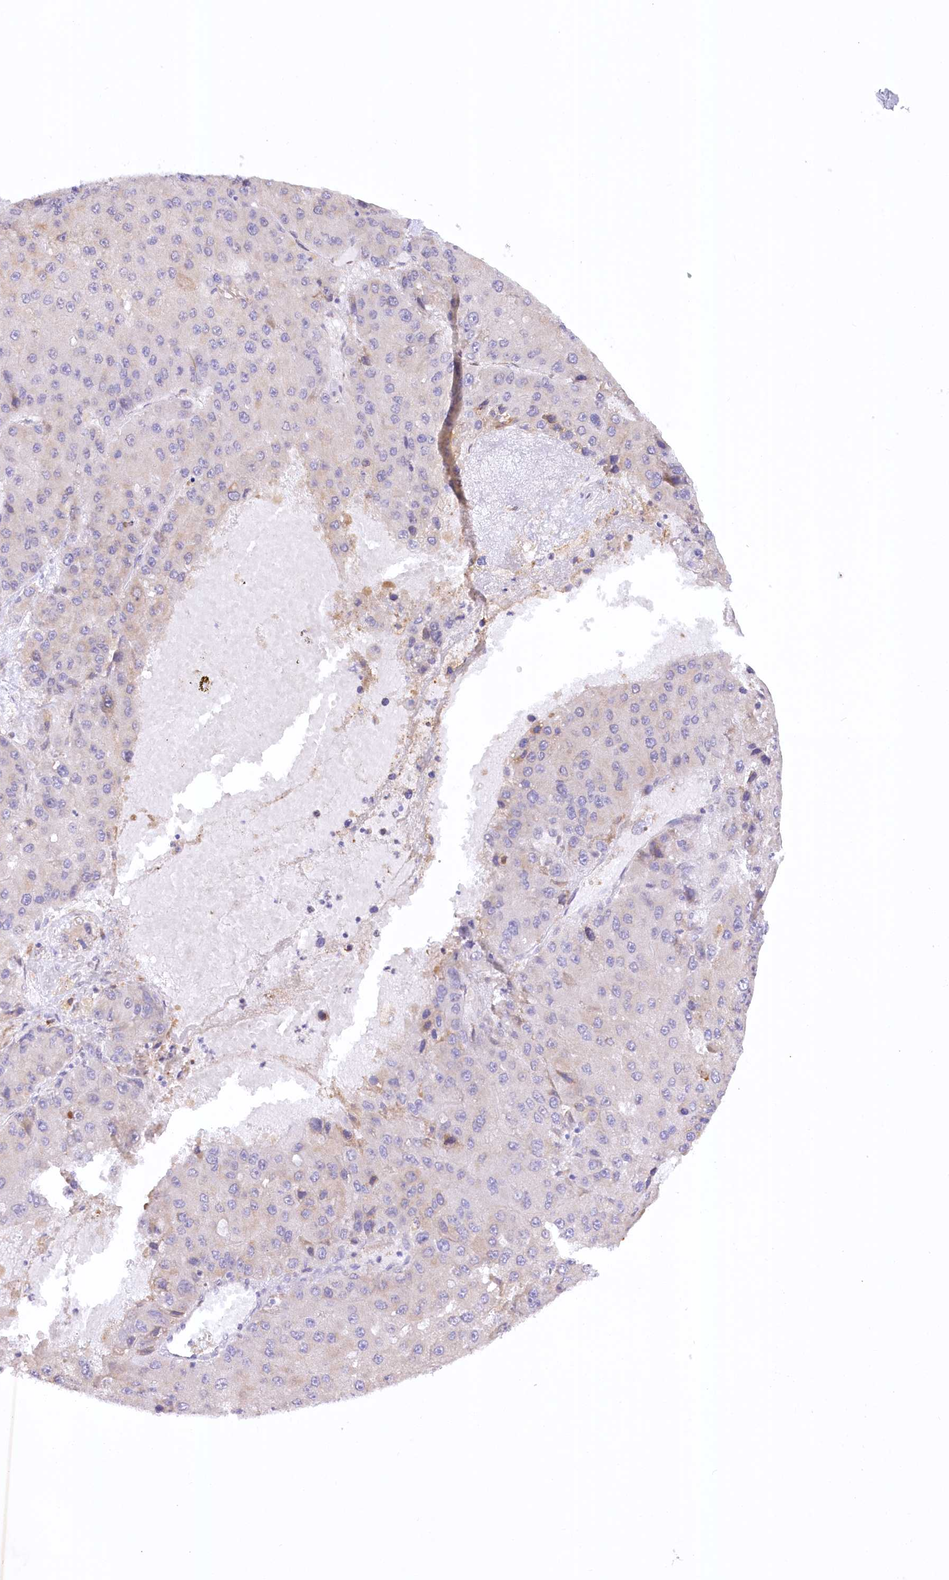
{"staining": {"intensity": "moderate", "quantity": "25%-75%", "location": "cytoplasmic/membranous"}, "tissue": "liver cancer", "cell_type": "Tumor cells", "image_type": "cancer", "snomed": [{"axis": "morphology", "description": "Carcinoma, Hepatocellular, NOS"}, {"axis": "topography", "description": "Liver"}], "caption": "DAB immunohistochemical staining of liver cancer (hepatocellular carcinoma) displays moderate cytoplasmic/membranous protein expression in approximately 25%-75% of tumor cells.", "gene": "NCKAP5", "patient": {"sex": "female", "age": 73}}